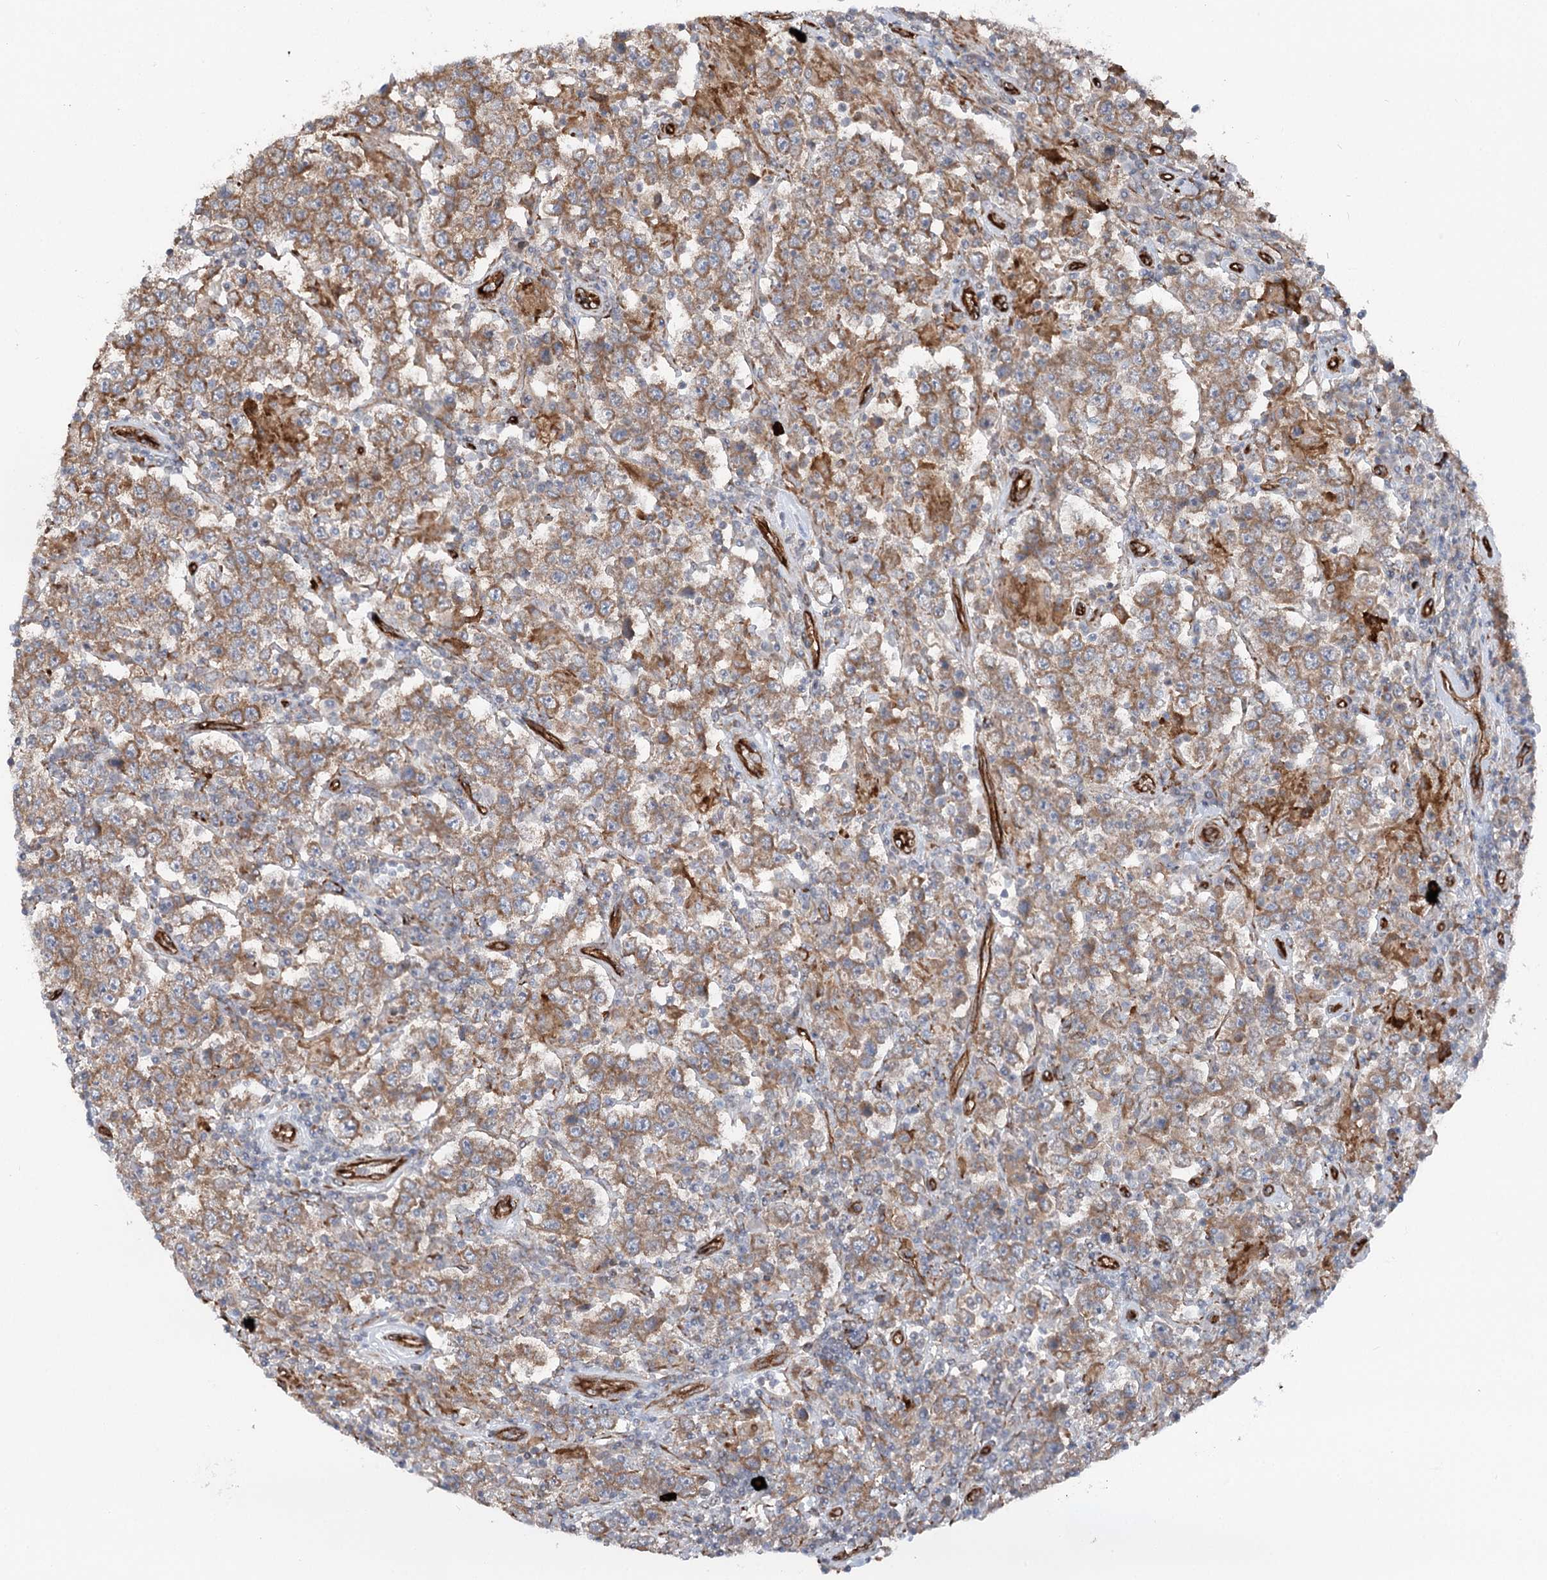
{"staining": {"intensity": "moderate", "quantity": ">75%", "location": "cytoplasmic/membranous"}, "tissue": "testis cancer", "cell_type": "Tumor cells", "image_type": "cancer", "snomed": [{"axis": "morphology", "description": "Normal tissue, NOS"}, {"axis": "morphology", "description": "Urothelial carcinoma, High grade"}, {"axis": "morphology", "description": "Seminoma, NOS"}, {"axis": "morphology", "description": "Carcinoma, Embryonal, NOS"}, {"axis": "topography", "description": "Urinary bladder"}, {"axis": "topography", "description": "Testis"}], "caption": "DAB (3,3'-diaminobenzidine) immunohistochemical staining of testis cancer (seminoma) displays moderate cytoplasmic/membranous protein staining in about >75% of tumor cells.", "gene": "MTPAP", "patient": {"sex": "male", "age": 41}}